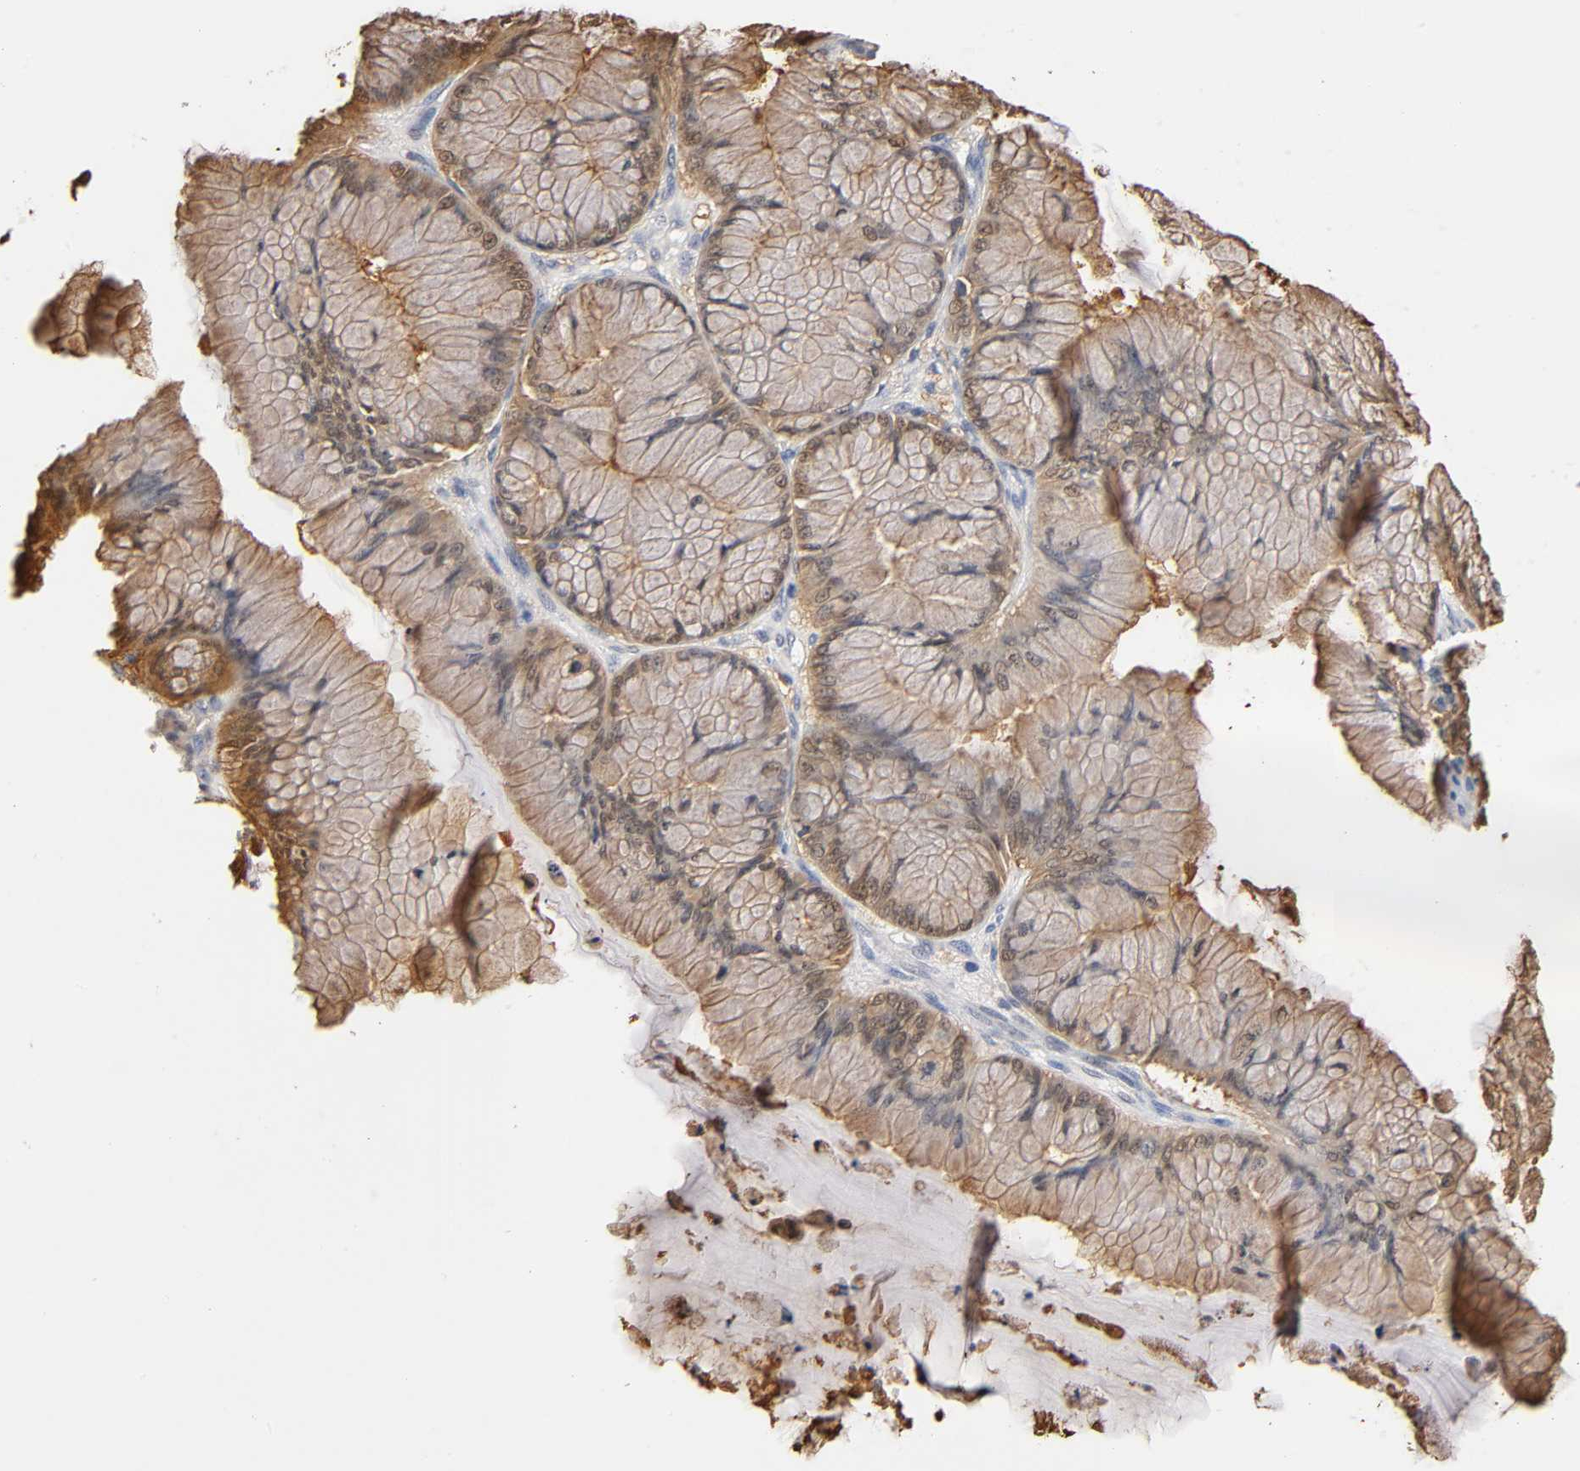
{"staining": {"intensity": "moderate", "quantity": ">75%", "location": "cytoplasmic/membranous"}, "tissue": "ovarian cancer", "cell_type": "Tumor cells", "image_type": "cancer", "snomed": [{"axis": "morphology", "description": "Cystadenocarcinoma, mucinous, NOS"}, {"axis": "topography", "description": "Ovary"}], "caption": "A high-resolution micrograph shows immunohistochemistry (IHC) staining of ovarian cancer, which exhibits moderate cytoplasmic/membranous positivity in approximately >75% of tumor cells.", "gene": "ANXA11", "patient": {"sex": "female", "age": 63}}